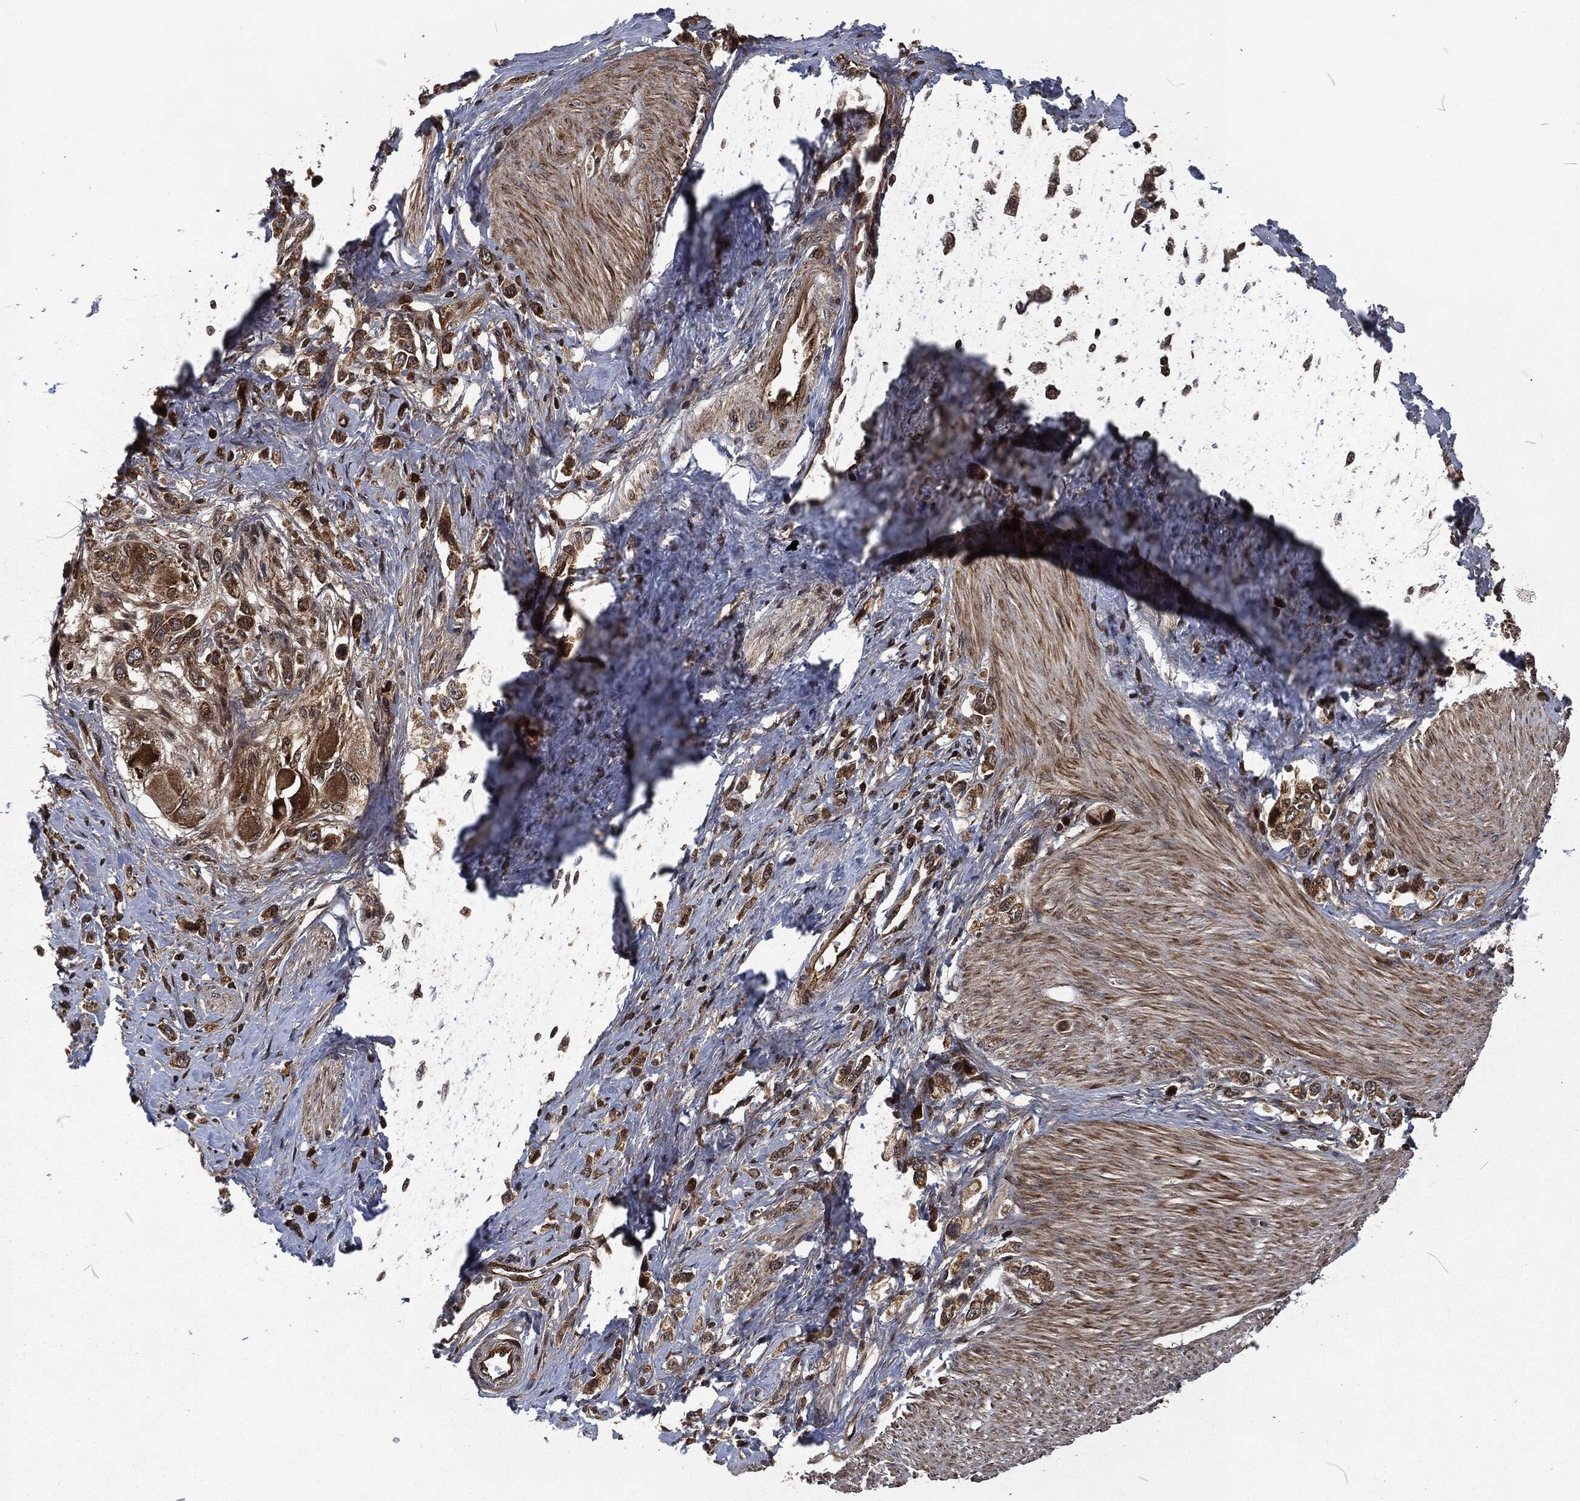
{"staining": {"intensity": "moderate", "quantity": ">75%", "location": "cytoplasmic/membranous"}, "tissue": "stomach cancer", "cell_type": "Tumor cells", "image_type": "cancer", "snomed": [{"axis": "morphology", "description": "Normal tissue, NOS"}, {"axis": "morphology", "description": "Adenocarcinoma, NOS"}, {"axis": "morphology", "description": "Adenocarcinoma, High grade"}, {"axis": "topography", "description": "Stomach, upper"}, {"axis": "topography", "description": "Stomach"}], "caption": "Protein staining of adenocarcinoma (high-grade) (stomach) tissue shows moderate cytoplasmic/membranous positivity in approximately >75% of tumor cells. (DAB = brown stain, brightfield microscopy at high magnification).", "gene": "CMPK2", "patient": {"sex": "female", "age": 65}}